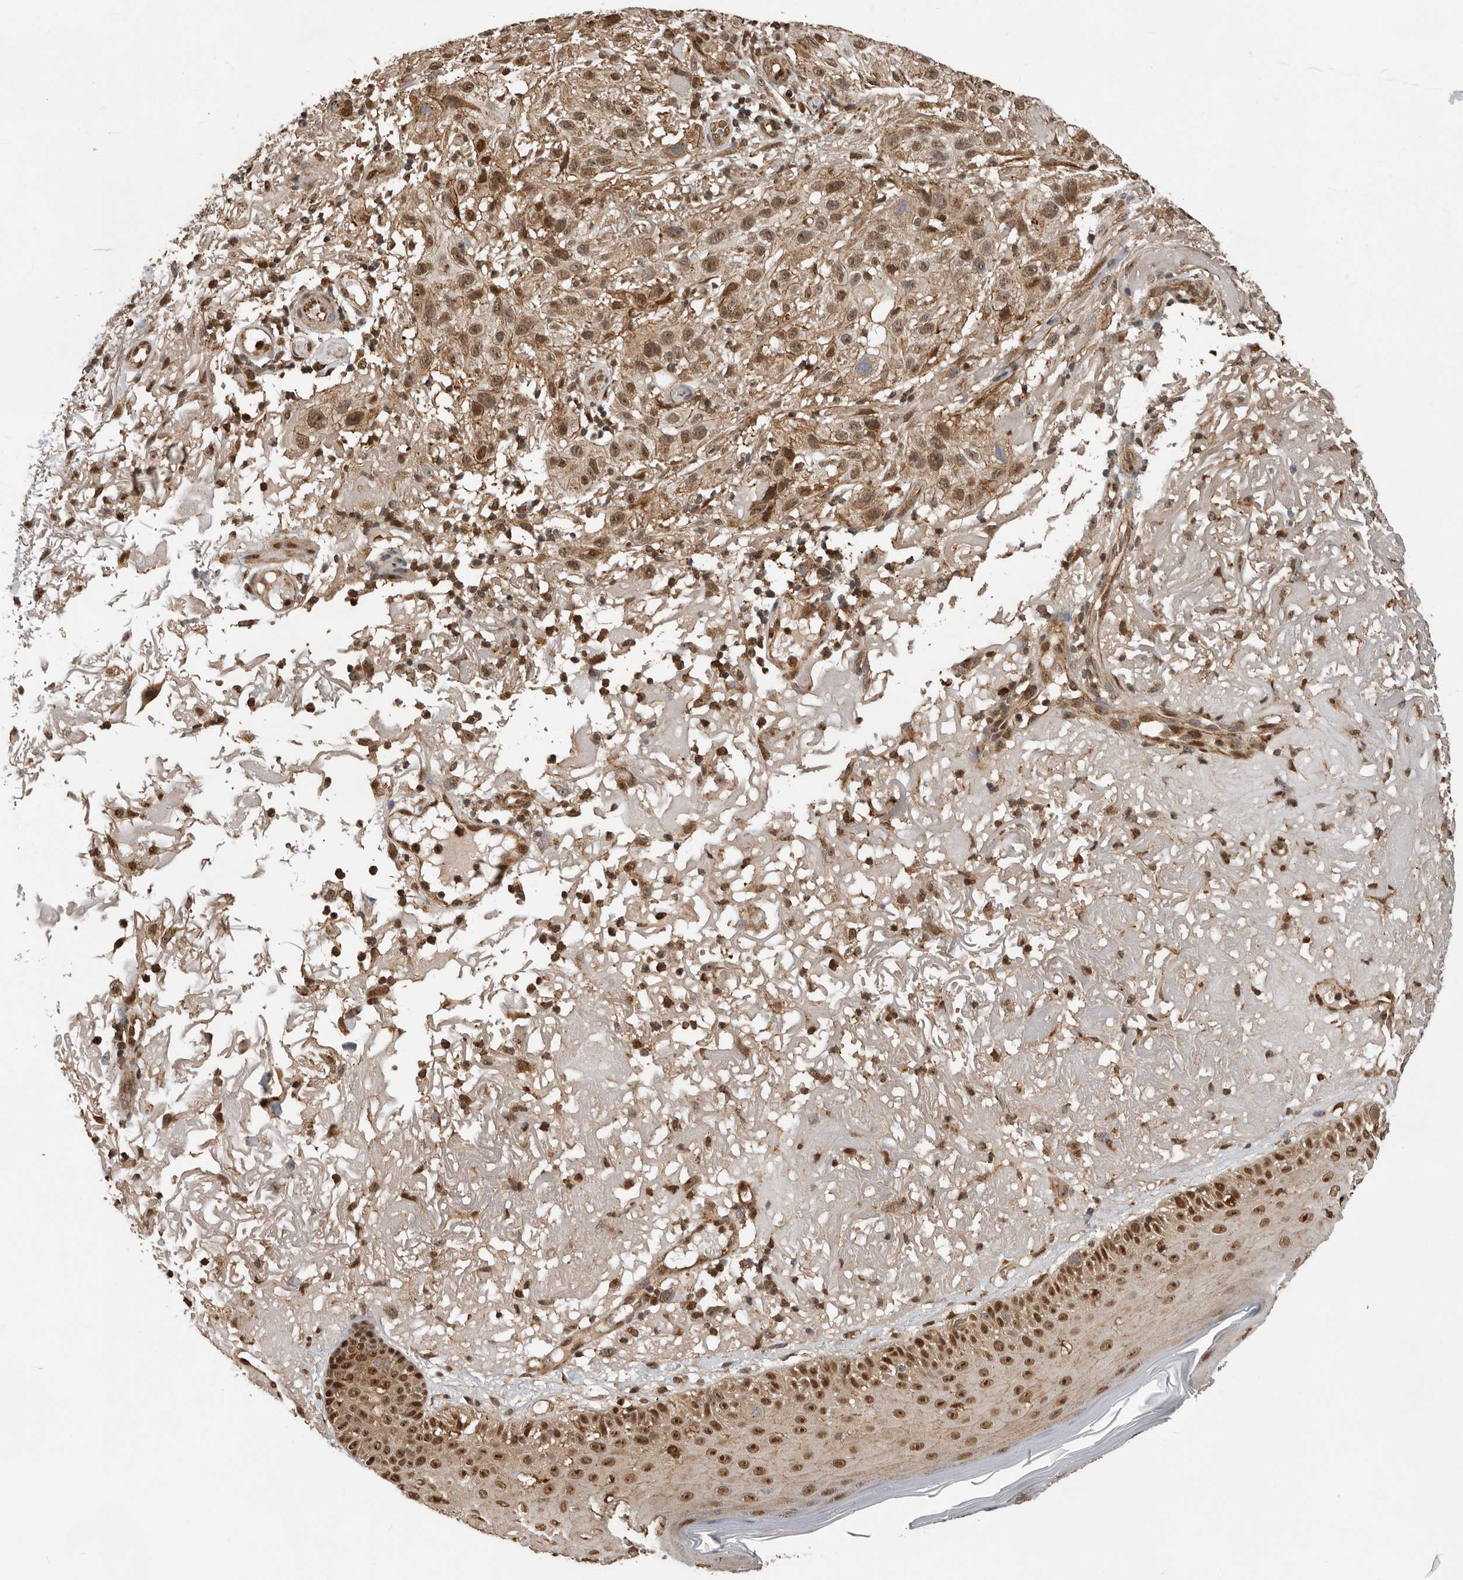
{"staining": {"intensity": "moderate", "quantity": ">75%", "location": "nuclear"}, "tissue": "skin cancer", "cell_type": "Tumor cells", "image_type": "cancer", "snomed": [{"axis": "morphology", "description": "Normal tissue, NOS"}, {"axis": "morphology", "description": "Squamous cell carcinoma, NOS"}, {"axis": "topography", "description": "Skin"}], "caption": "DAB immunohistochemical staining of human skin squamous cell carcinoma shows moderate nuclear protein positivity in about >75% of tumor cells.", "gene": "RNF157", "patient": {"sex": "female", "age": 96}}